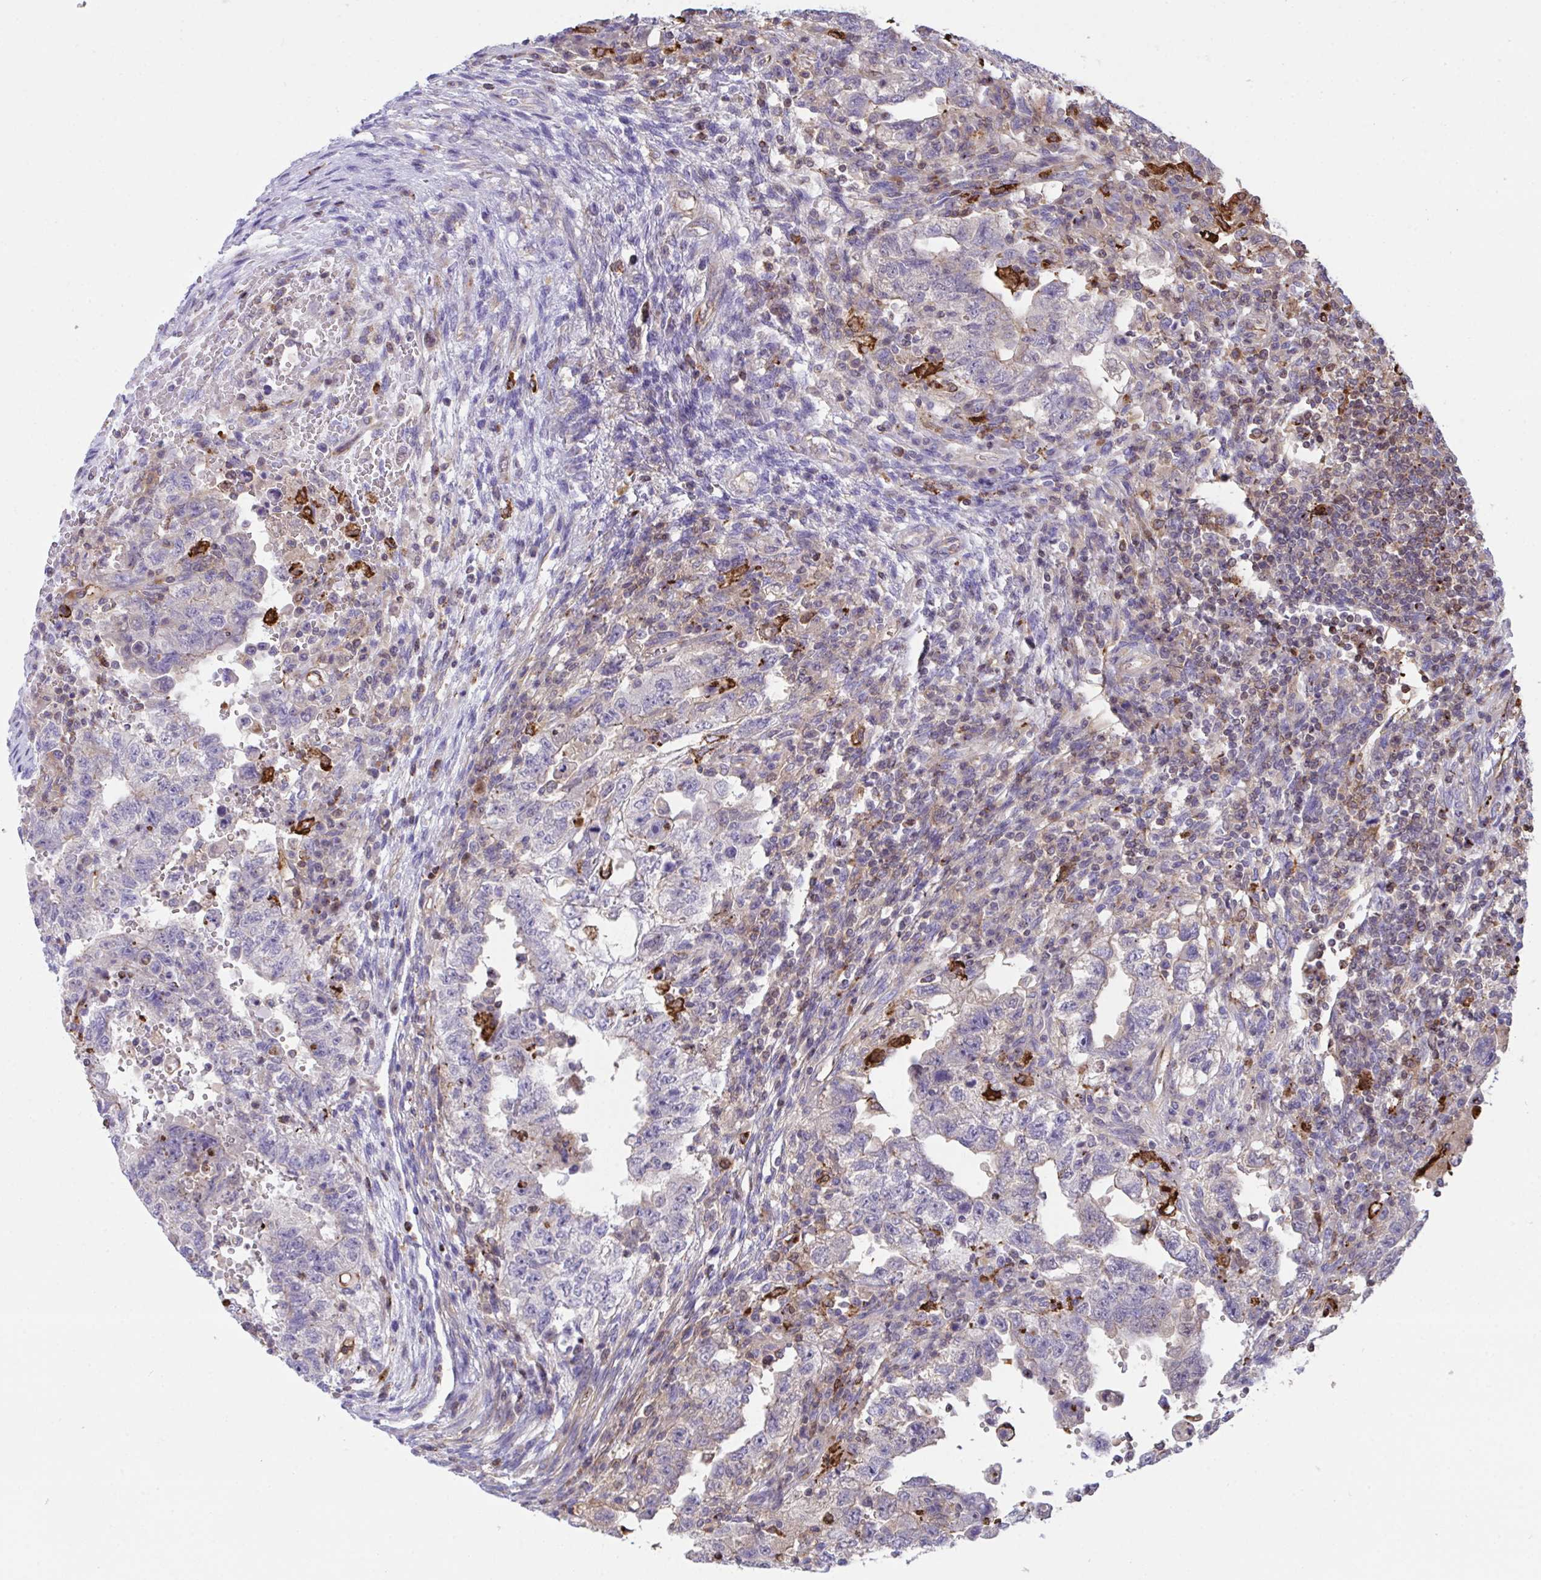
{"staining": {"intensity": "negative", "quantity": "none", "location": "none"}, "tissue": "testis cancer", "cell_type": "Tumor cells", "image_type": "cancer", "snomed": [{"axis": "morphology", "description": "Carcinoma, Embryonal, NOS"}, {"axis": "topography", "description": "Testis"}], "caption": "Immunohistochemistry (IHC) of human testis embryonal carcinoma displays no expression in tumor cells.", "gene": "PPIH", "patient": {"sex": "male", "age": 26}}